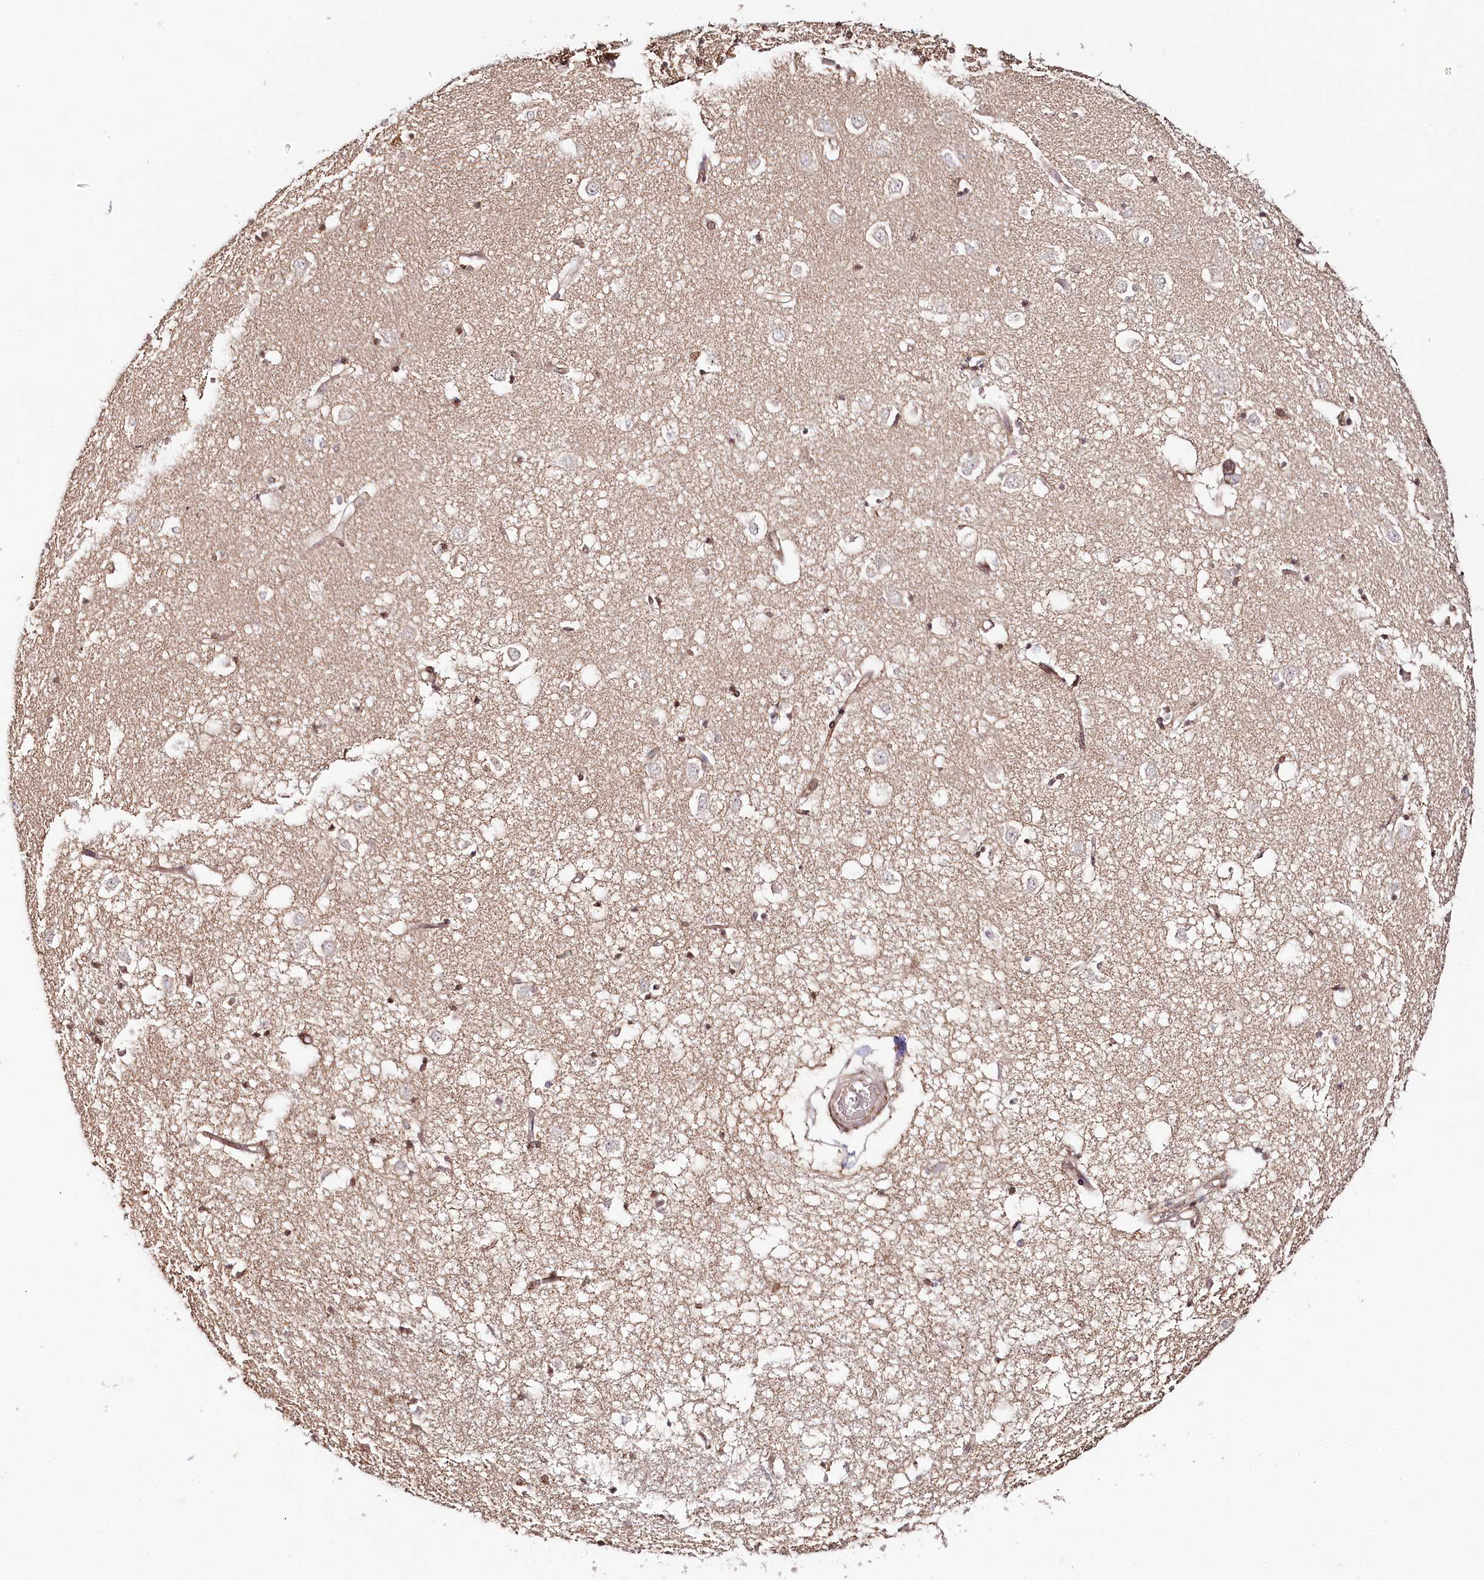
{"staining": {"intensity": "moderate", "quantity": "<25%", "location": "cytoplasmic/membranous"}, "tissue": "caudate", "cell_type": "Glial cells", "image_type": "normal", "snomed": [{"axis": "morphology", "description": "Normal tissue, NOS"}, {"axis": "topography", "description": "Lateral ventricle wall"}], "caption": "Human caudate stained with a brown dye shows moderate cytoplasmic/membranous positive staining in about <25% of glial cells.", "gene": "OTUD4", "patient": {"sex": "male", "age": 45}}